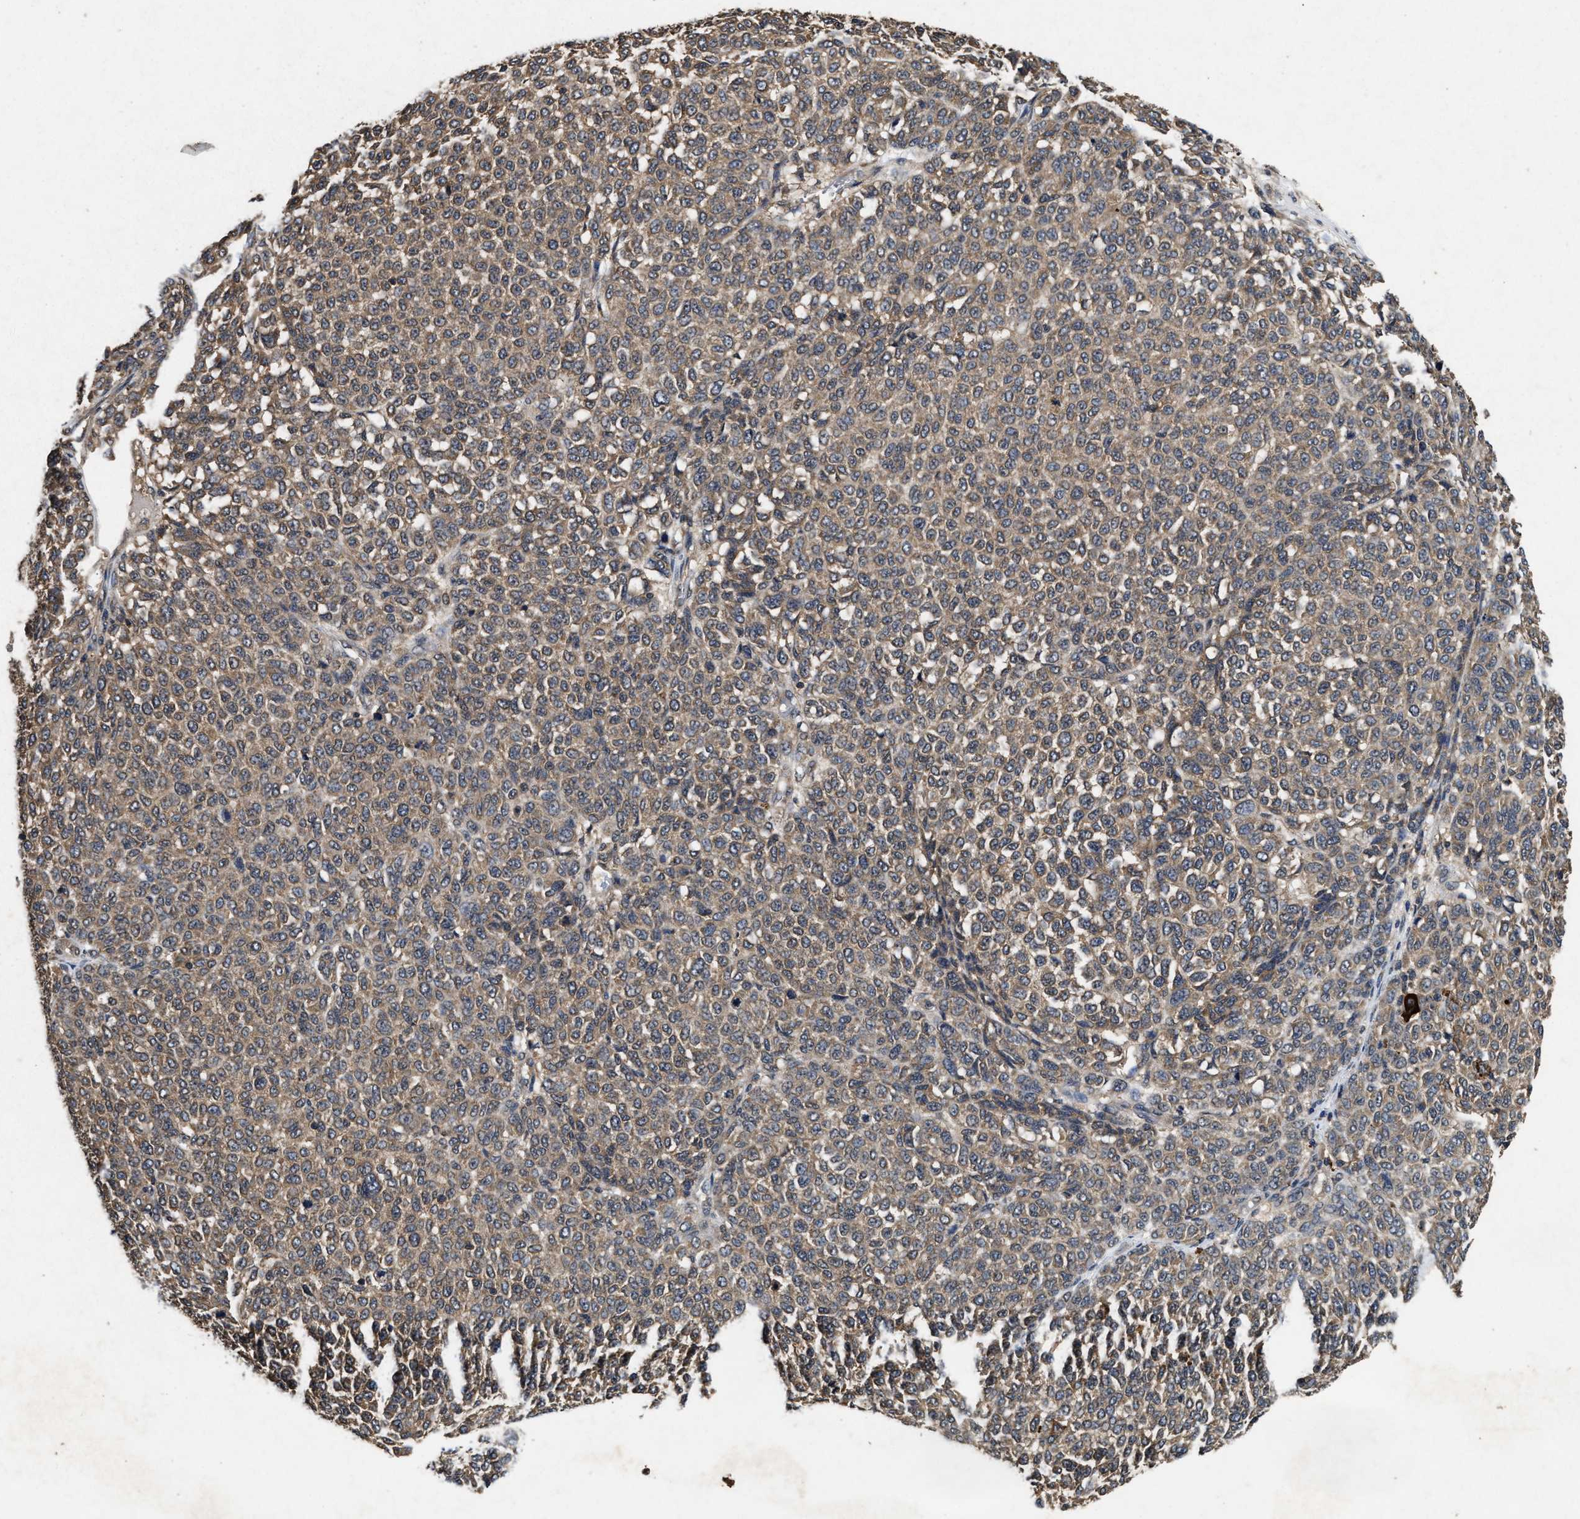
{"staining": {"intensity": "weak", "quantity": ">75%", "location": "cytoplasmic/membranous"}, "tissue": "melanoma", "cell_type": "Tumor cells", "image_type": "cancer", "snomed": [{"axis": "morphology", "description": "Malignant melanoma, NOS"}, {"axis": "topography", "description": "Skin"}], "caption": "The micrograph displays immunohistochemical staining of malignant melanoma. There is weak cytoplasmic/membranous staining is present in about >75% of tumor cells. The protein of interest is shown in brown color, while the nuclei are stained blue.", "gene": "PDAP1", "patient": {"sex": "male", "age": 59}}